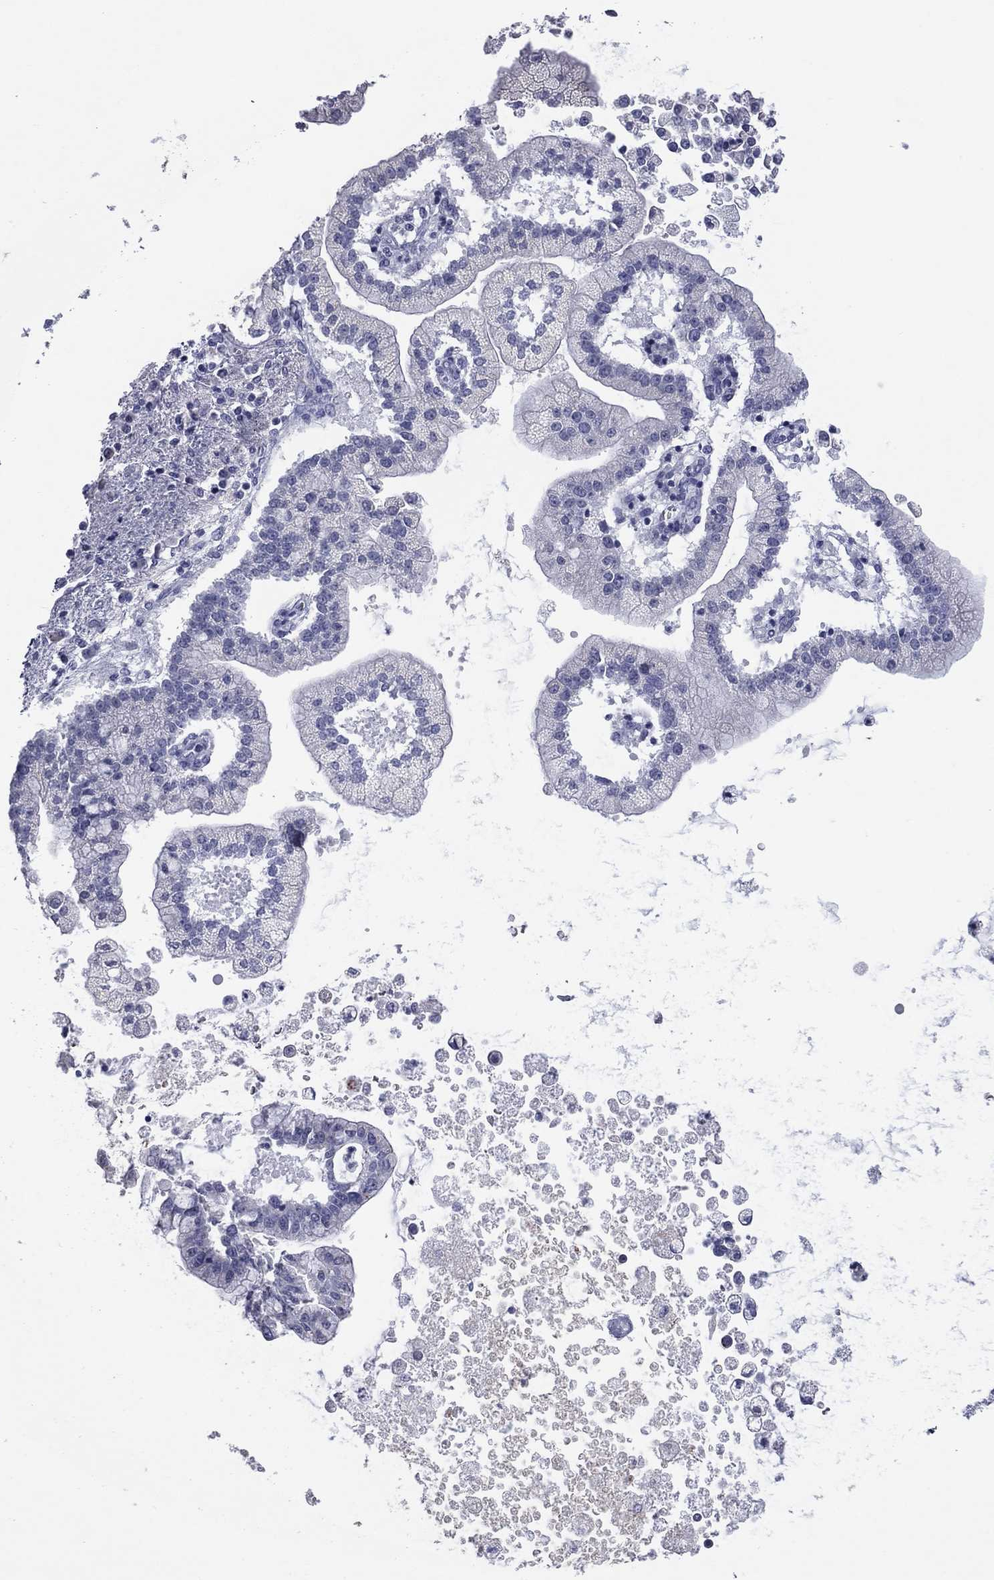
{"staining": {"intensity": "negative", "quantity": "none", "location": "none"}, "tissue": "liver cancer", "cell_type": "Tumor cells", "image_type": "cancer", "snomed": [{"axis": "morphology", "description": "Cholangiocarcinoma"}, {"axis": "topography", "description": "Liver"}], "caption": "An immunohistochemistry (IHC) photomicrograph of liver cancer (cholangiocarcinoma) is shown. There is no staining in tumor cells of liver cancer (cholangiocarcinoma).", "gene": "MLN", "patient": {"sex": "male", "age": 50}}